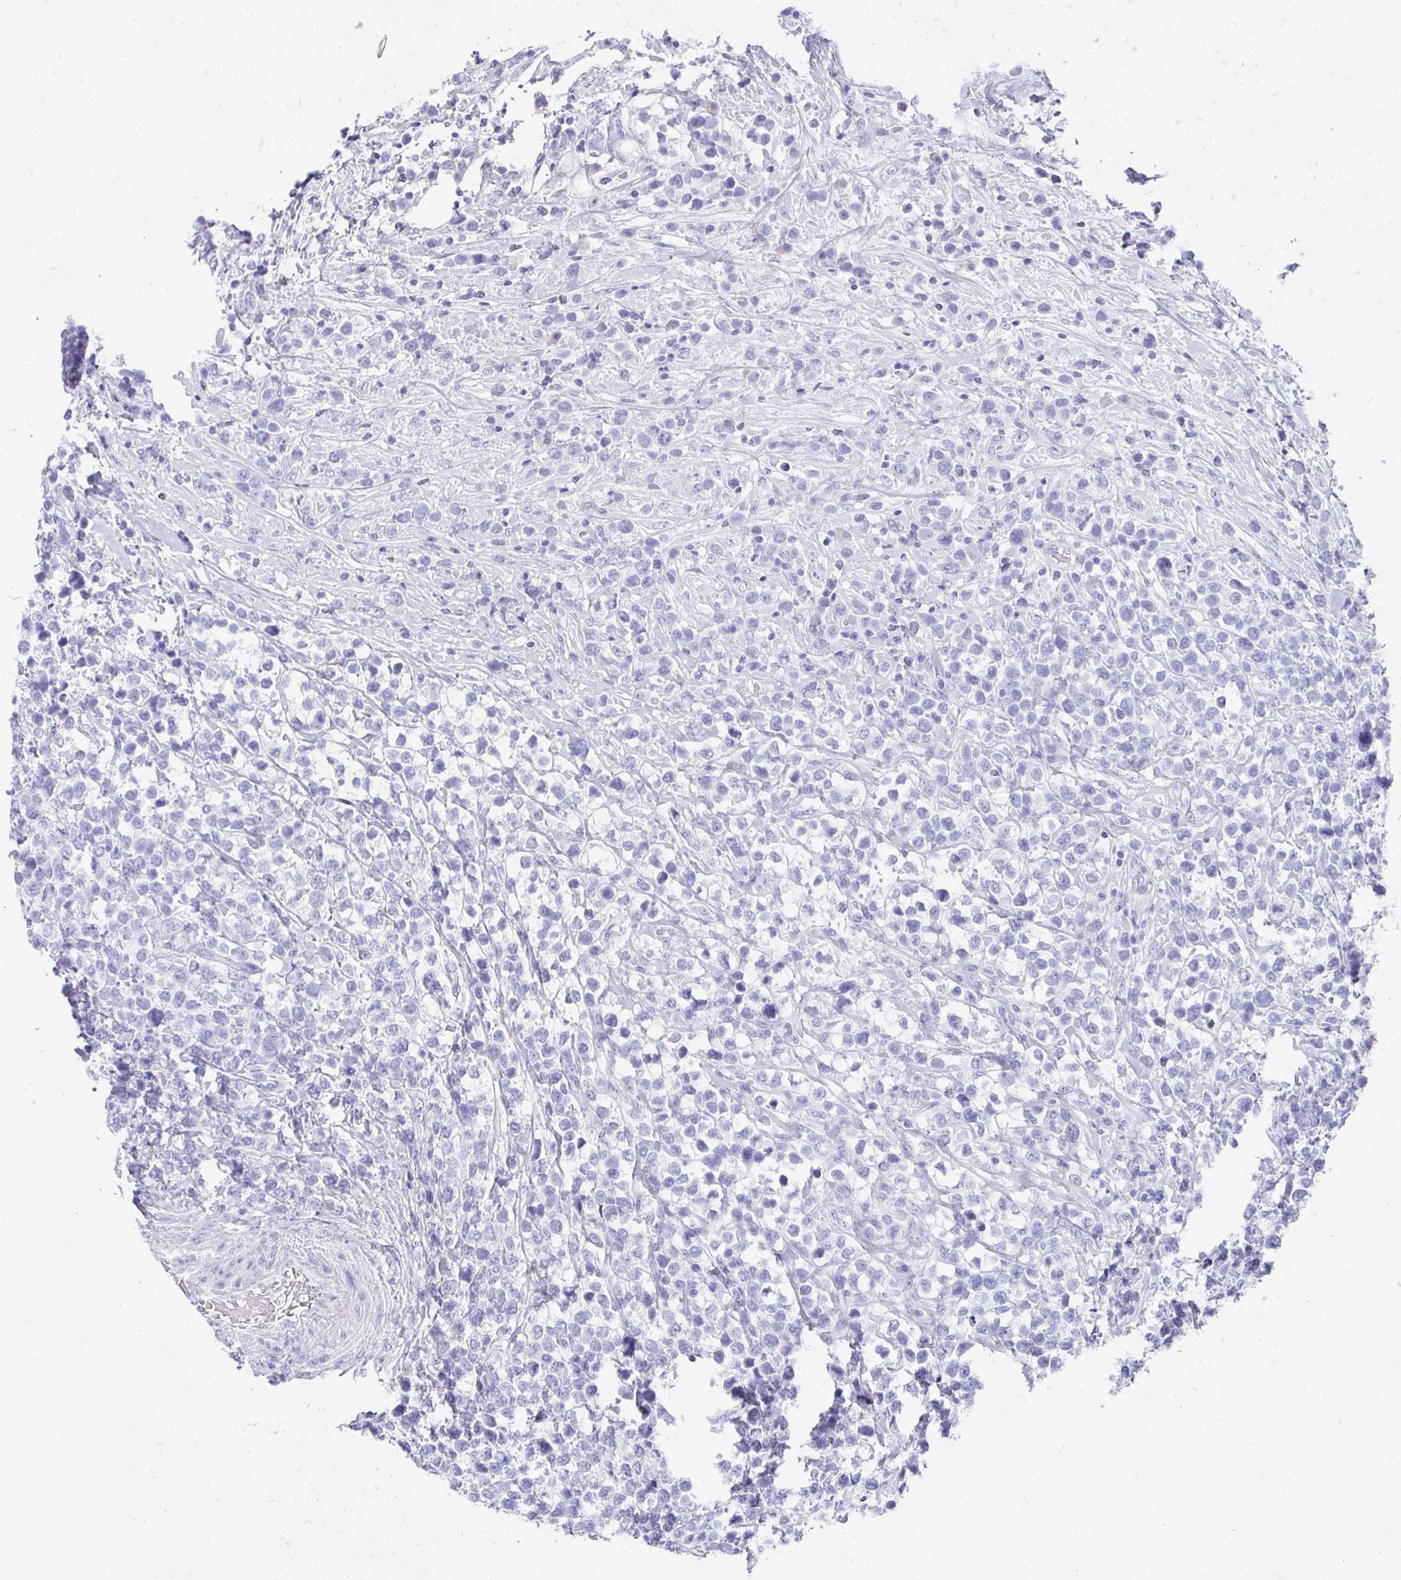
{"staining": {"intensity": "negative", "quantity": "none", "location": "none"}, "tissue": "lymphoma", "cell_type": "Tumor cells", "image_type": "cancer", "snomed": [{"axis": "morphology", "description": "Malignant lymphoma, non-Hodgkin's type, High grade"}, {"axis": "topography", "description": "Soft tissue"}], "caption": "Immunohistochemical staining of lymphoma reveals no significant positivity in tumor cells. (Stains: DAB immunohistochemistry with hematoxylin counter stain, Microscopy: brightfield microscopy at high magnification).", "gene": "TNNT1", "patient": {"sex": "female", "age": 56}}